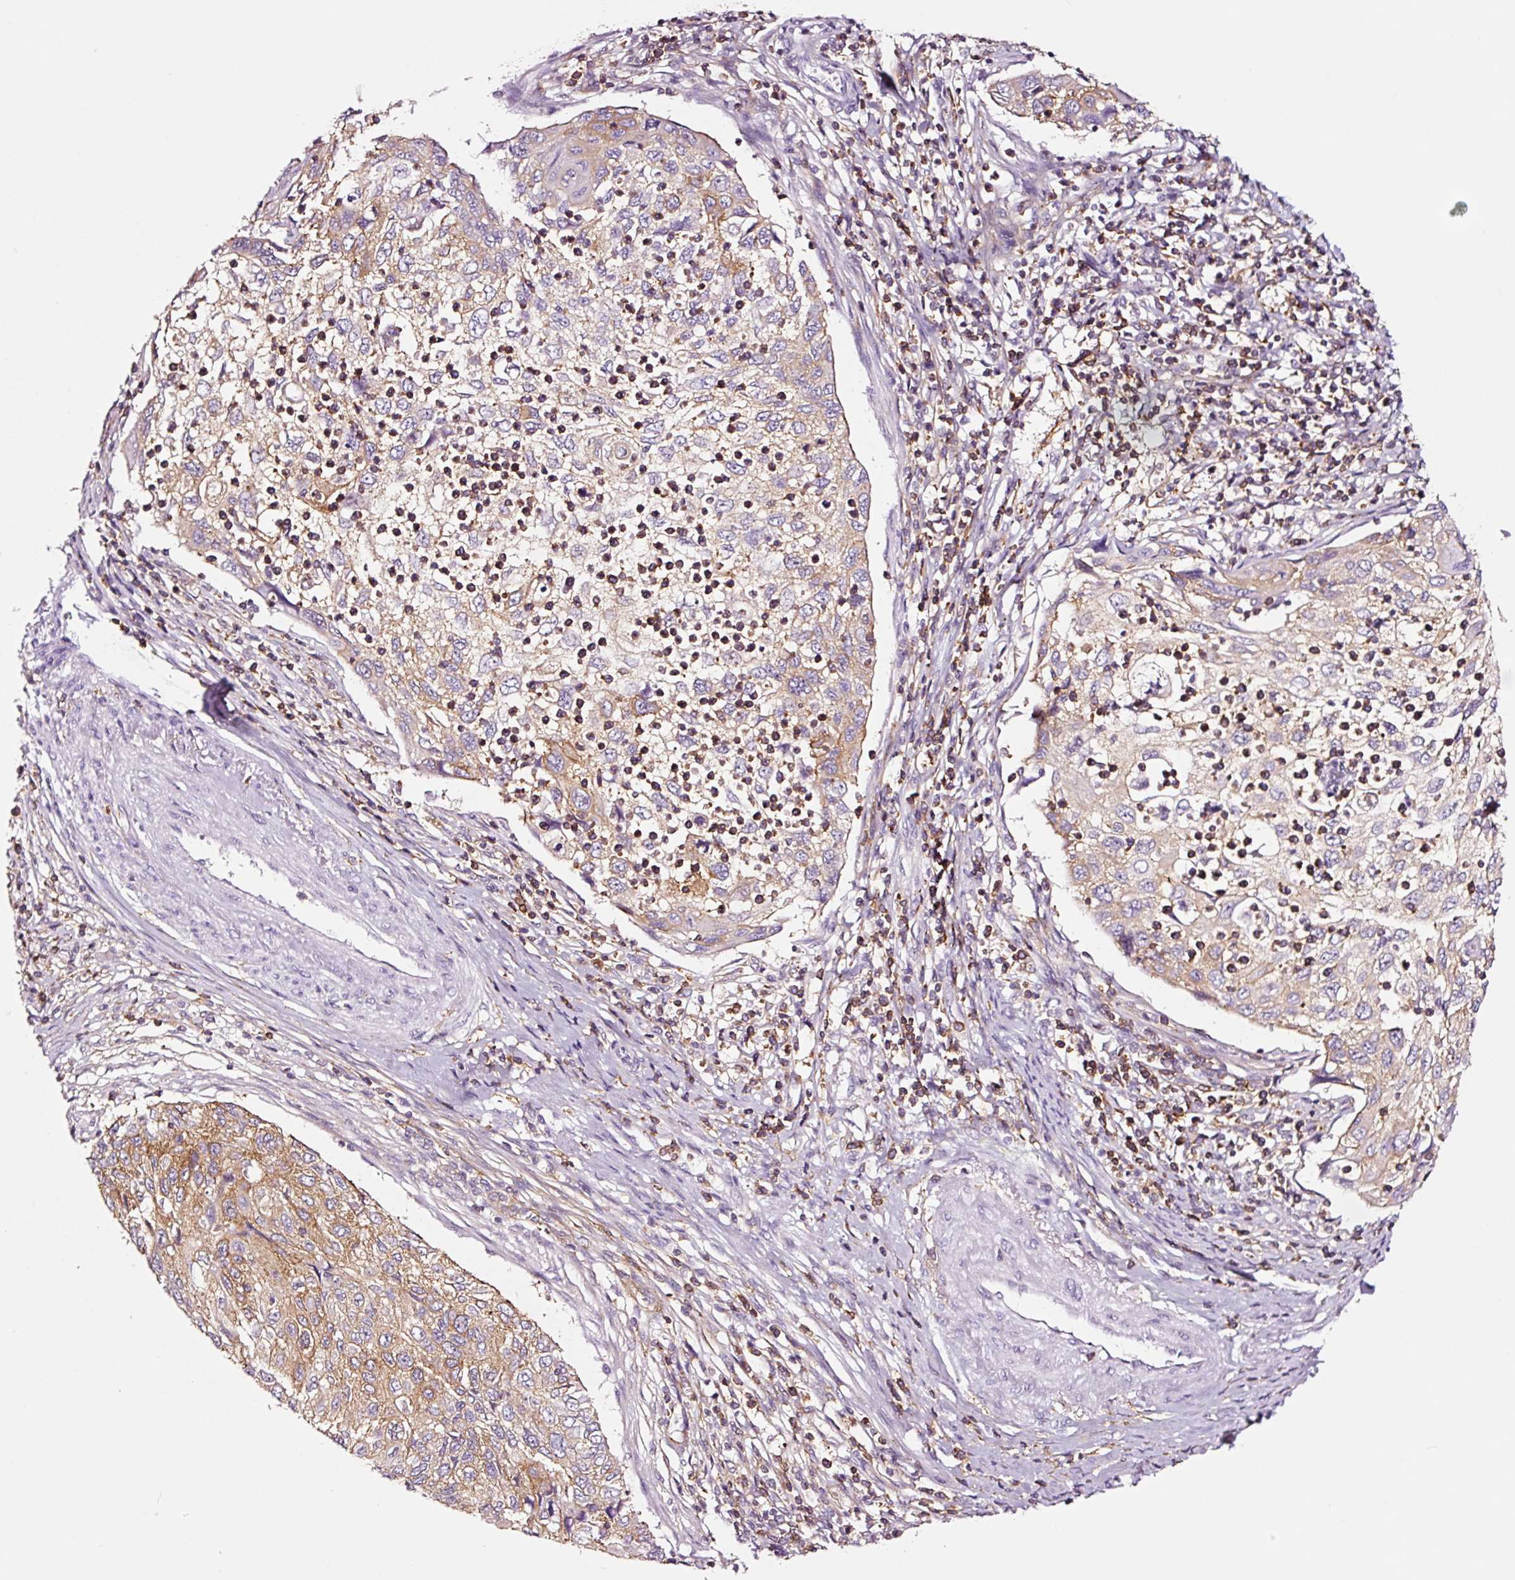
{"staining": {"intensity": "moderate", "quantity": "25%-75%", "location": "cytoplasmic/membranous"}, "tissue": "cervical cancer", "cell_type": "Tumor cells", "image_type": "cancer", "snomed": [{"axis": "morphology", "description": "Squamous cell carcinoma, NOS"}, {"axis": "topography", "description": "Cervix"}], "caption": "Protein staining of cervical squamous cell carcinoma tissue displays moderate cytoplasmic/membranous positivity in about 25%-75% of tumor cells.", "gene": "ADD3", "patient": {"sex": "female", "age": 70}}